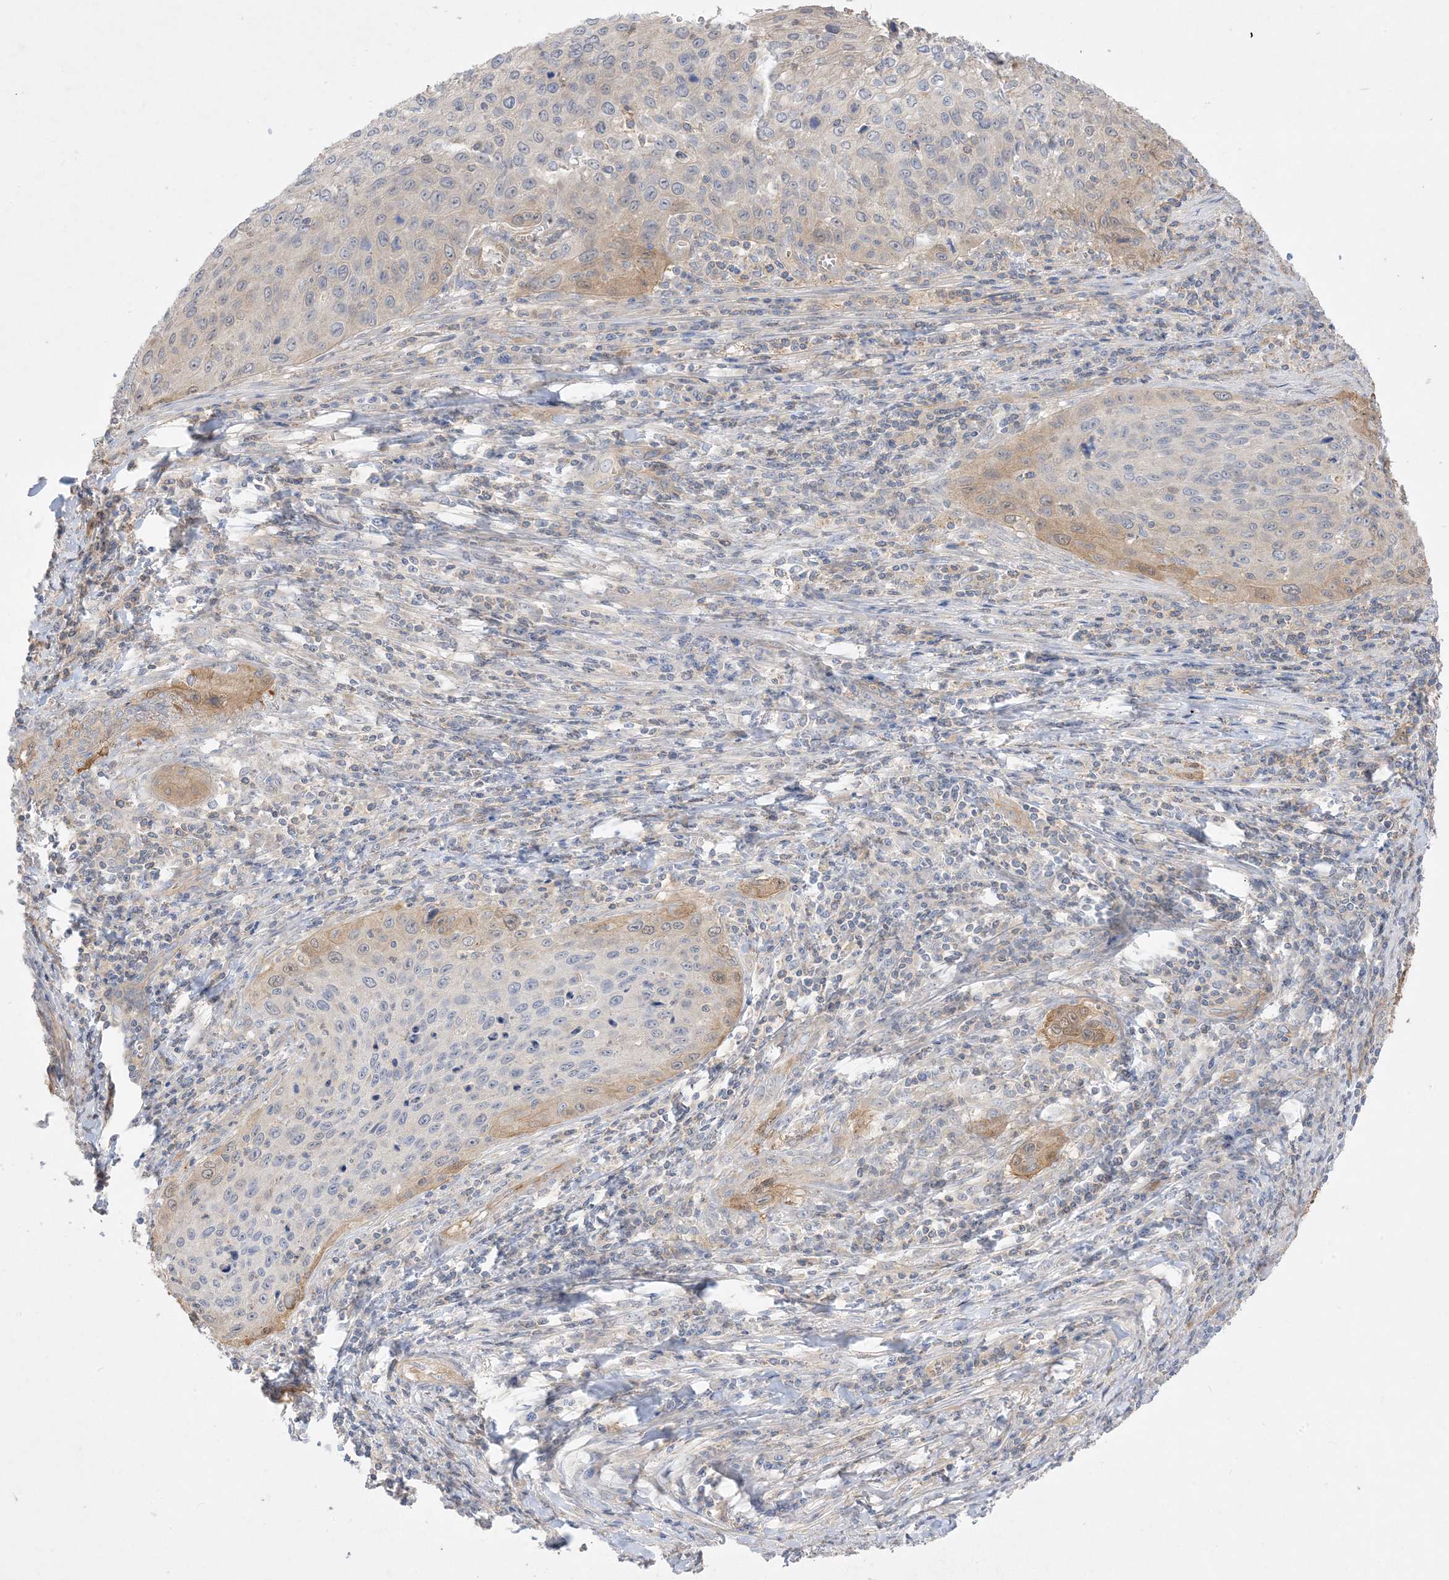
{"staining": {"intensity": "negative", "quantity": "none", "location": "none"}, "tissue": "cervical cancer", "cell_type": "Tumor cells", "image_type": "cancer", "snomed": [{"axis": "morphology", "description": "Squamous cell carcinoma, NOS"}, {"axis": "topography", "description": "Cervix"}], "caption": "A histopathology image of human cervical squamous cell carcinoma is negative for staining in tumor cells.", "gene": "ARHGEF9", "patient": {"sex": "female", "age": 32}}